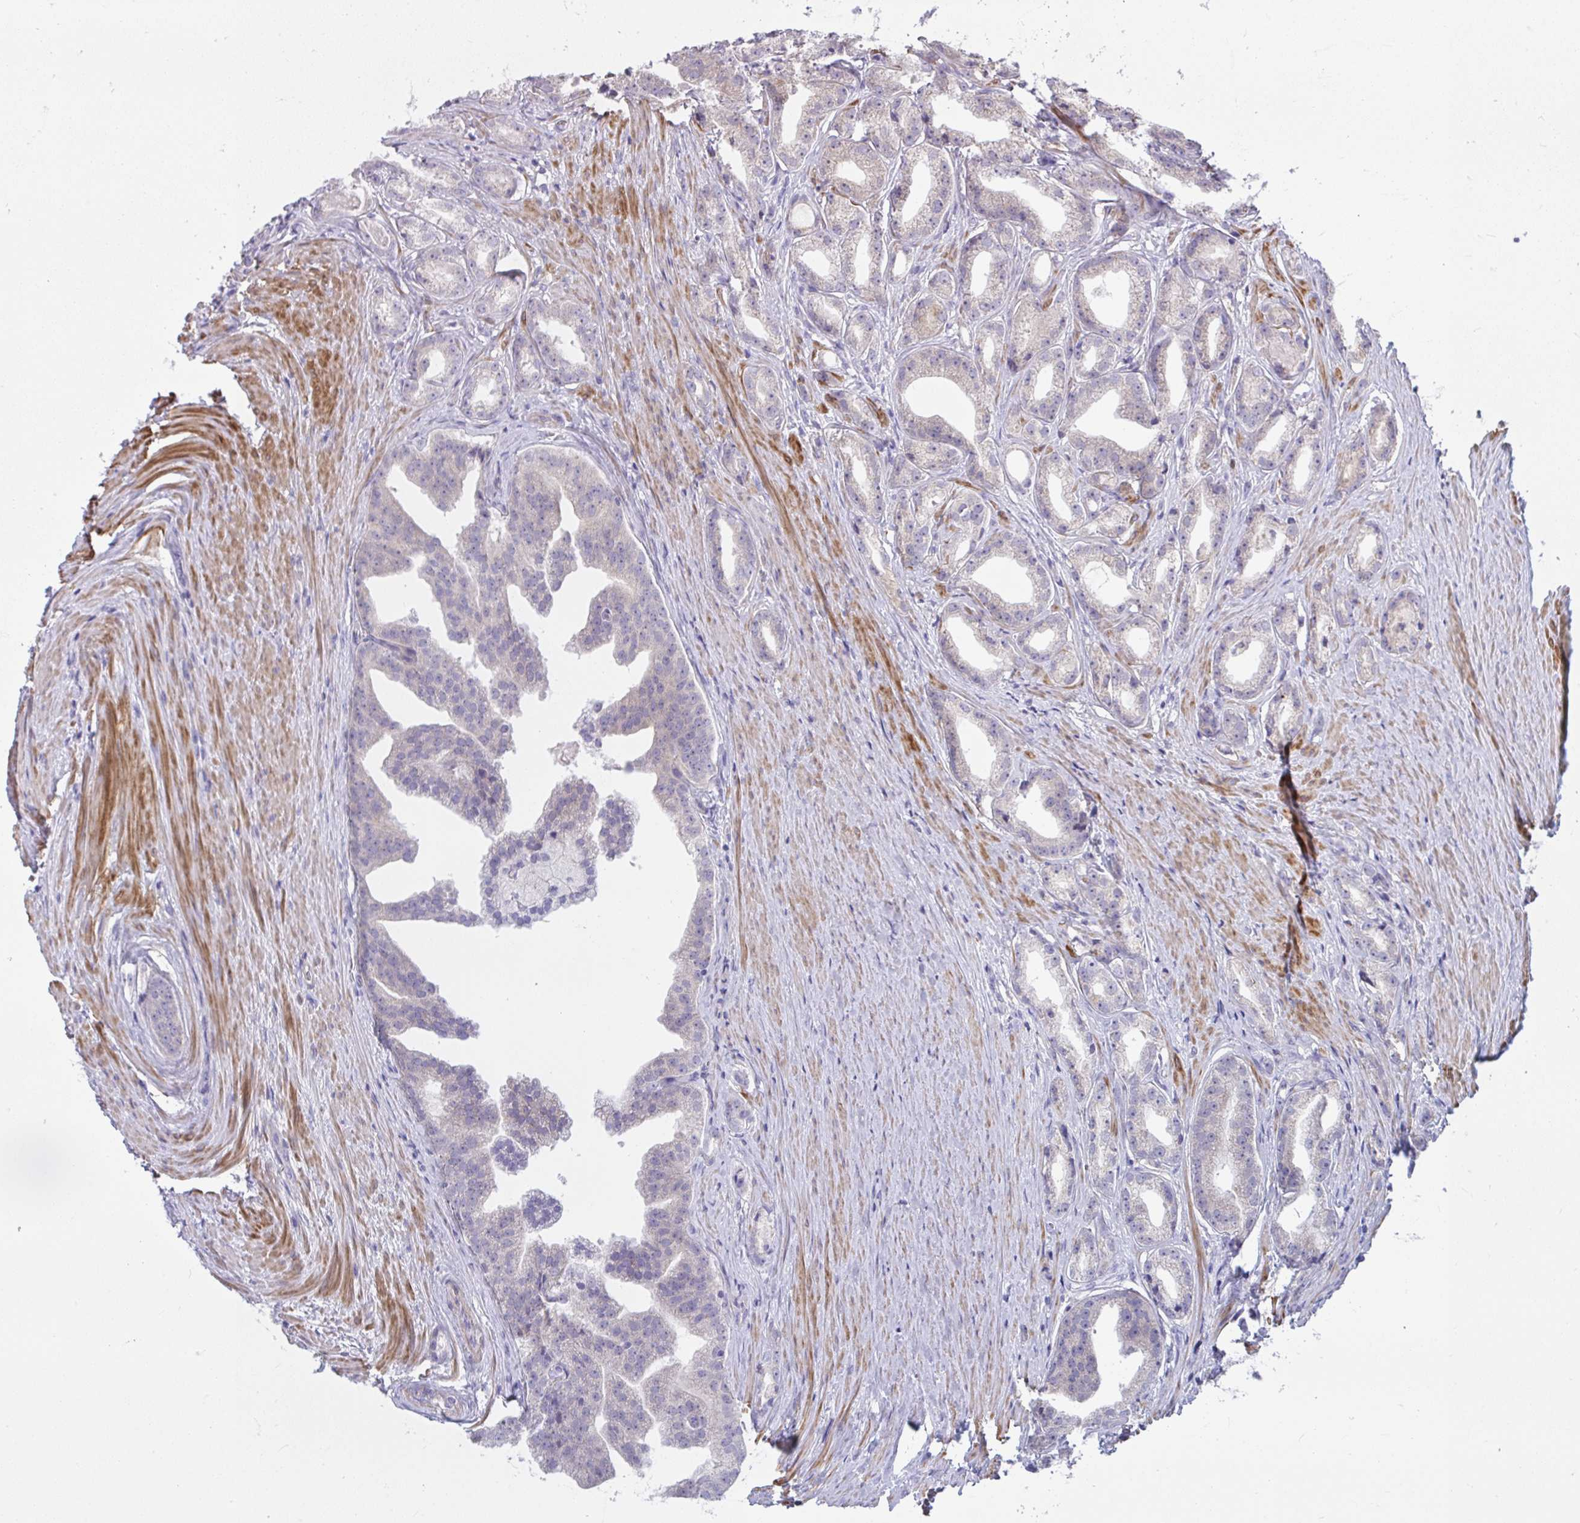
{"staining": {"intensity": "negative", "quantity": "none", "location": "none"}, "tissue": "prostate cancer", "cell_type": "Tumor cells", "image_type": "cancer", "snomed": [{"axis": "morphology", "description": "Adenocarcinoma, Low grade"}, {"axis": "topography", "description": "Prostate"}], "caption": "Human prostate cancer (adenocarcinoma (low-grade)) stained for a protein using immunohistochemistry exhibits no expression in tumor cells.", "gene": "PIGZ", "patient": {"sex": "male", "age": 65}}